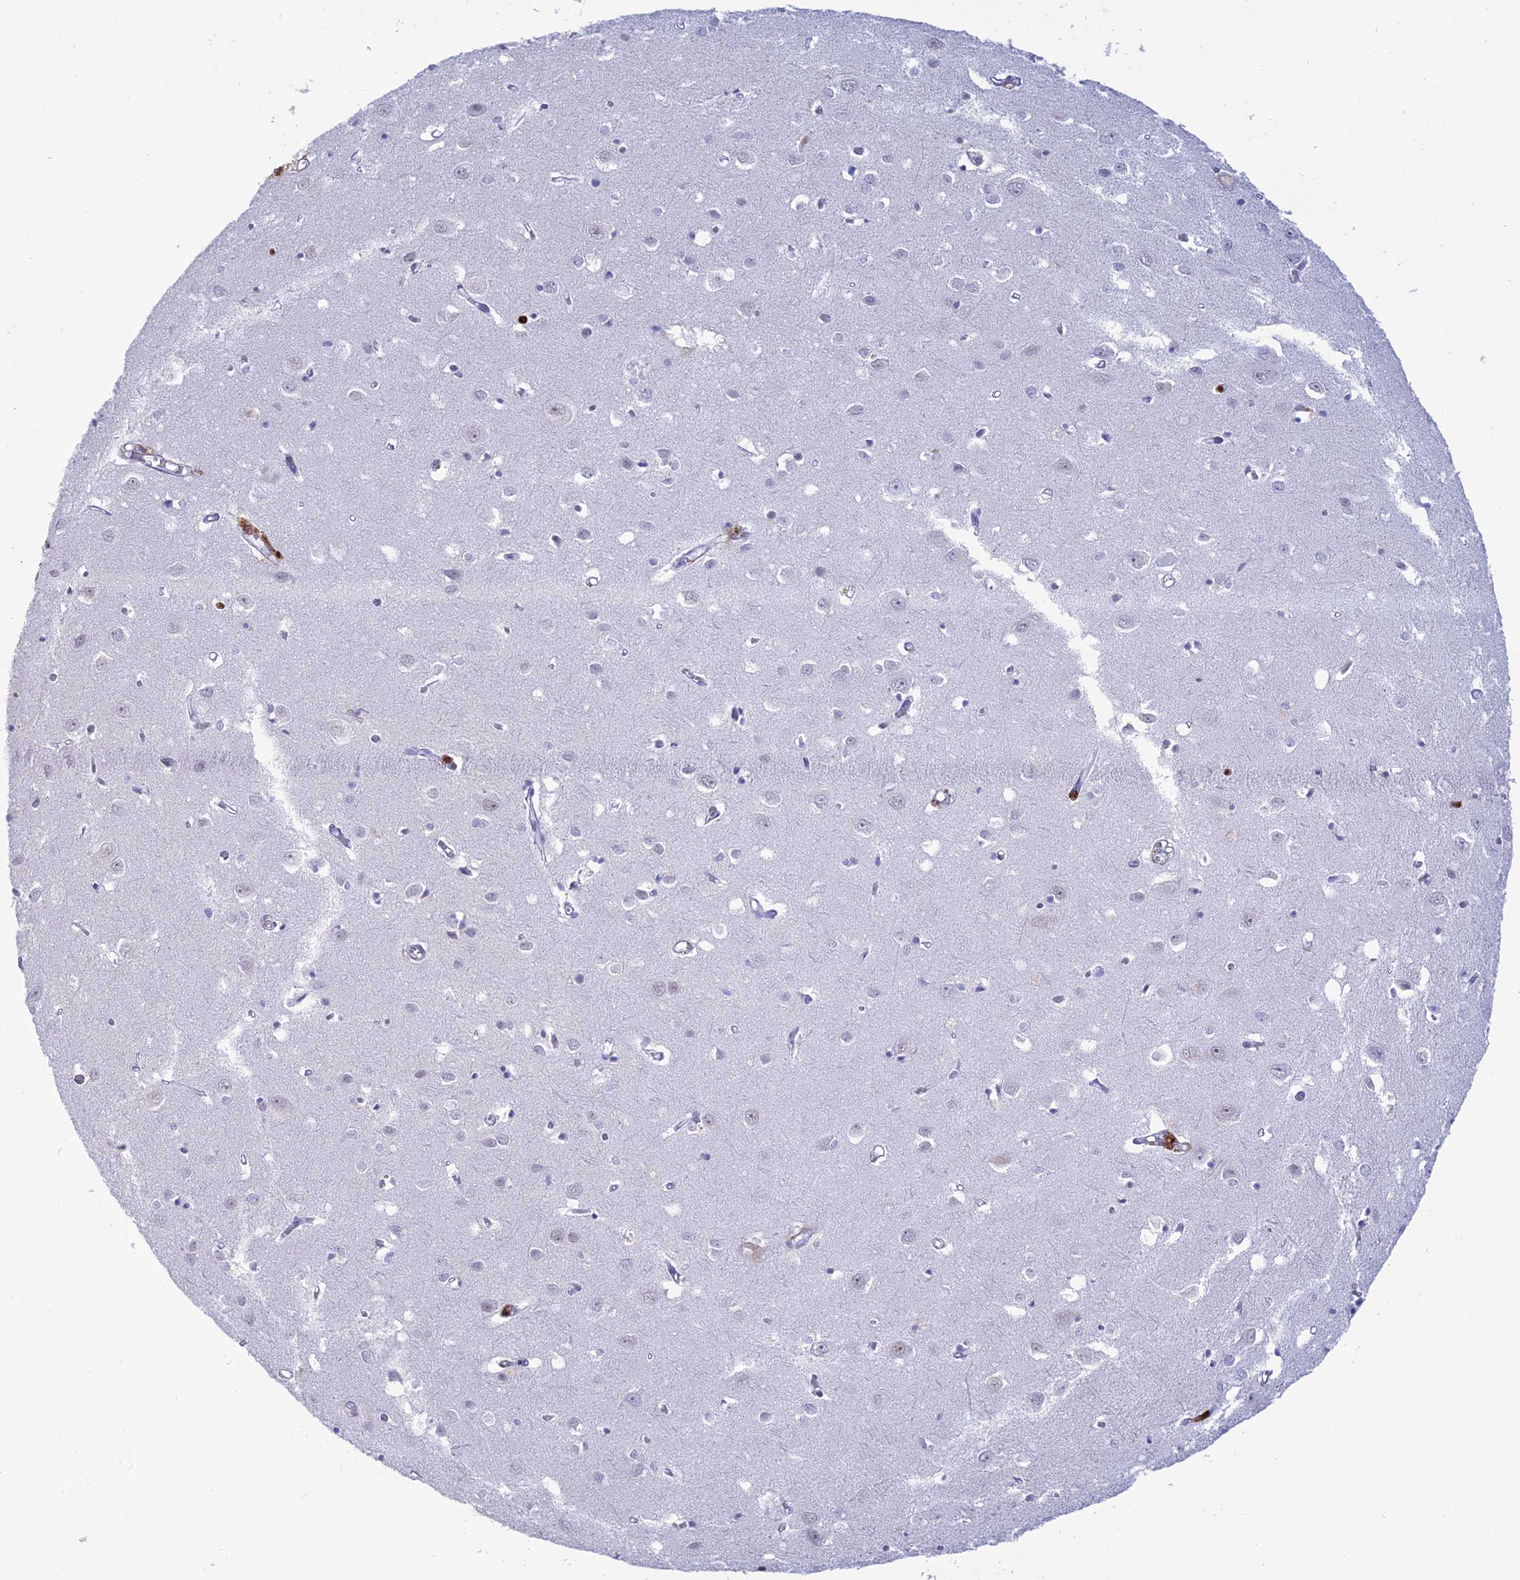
{"staining": {"intensity": "negative", "quantity": "none", "location": "none"}, "tissue": "cerebral cortex", "cell_type": "Endothelial cells", "image_type": "normal", "snomed": [{"axis": "morphology", "description": "Normal tissue, NOS"}, {"axis": "topography", "description": "Cerebral cortex"}], "caption": "This image is of normal cerebral cortex stained with immunohistochemistry to label a protein in brown with the nuclei are counter-stained blue. There is no positivity in endothelial cells.", "gene": "PGBD4", "patient": {"sex": "female", "age": 64}}